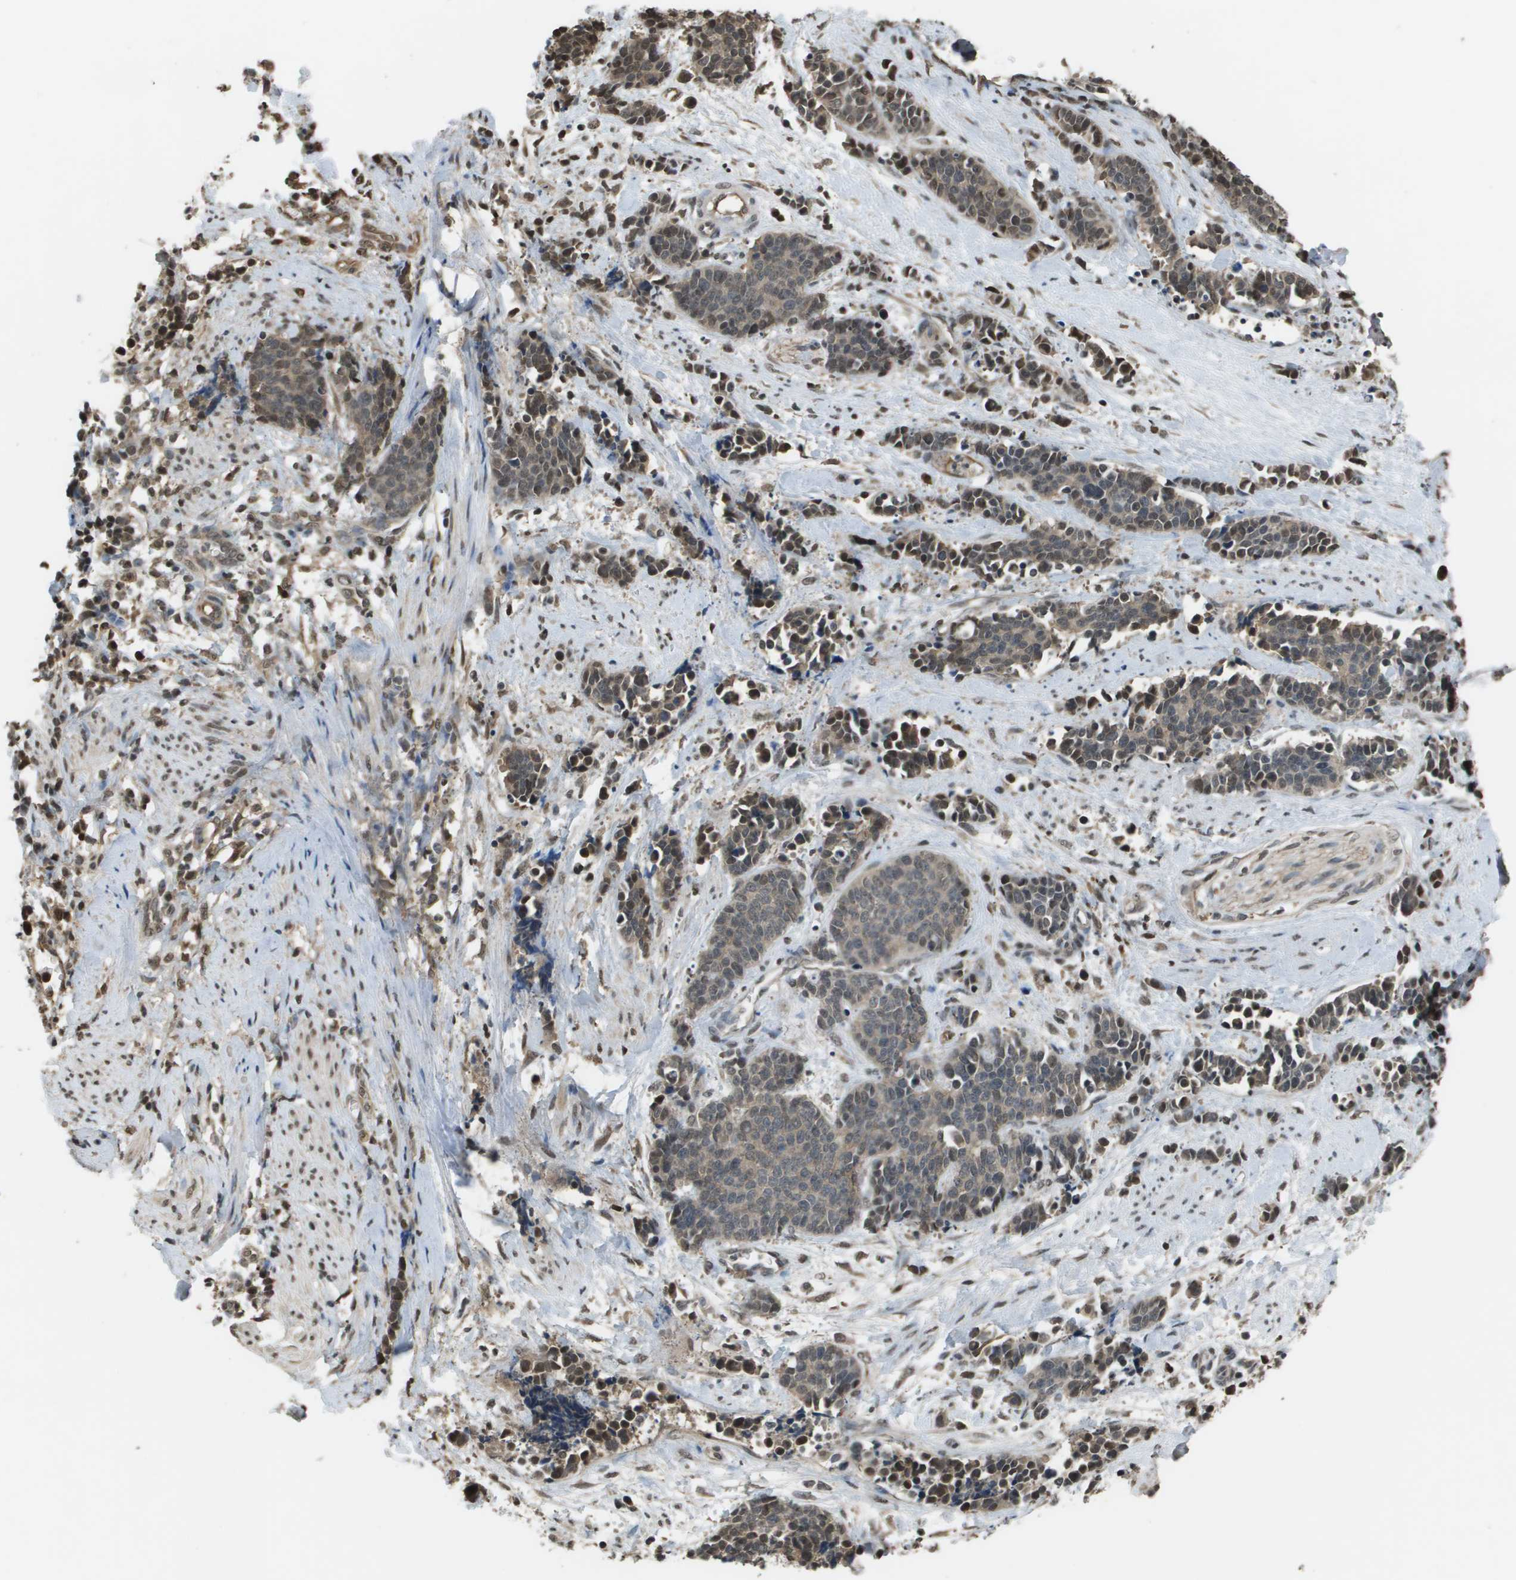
{"staining": {"intensity": "weak", "quantity": "25%-75%", "location": "cytoplasmic/membranous,nuclear"}, "tissue": "cervical cancer", "cell_type": "Tumor cells", "image_type": "cancer", "snomed": [{"axis": "morphology", "description": "Squamous cell carcinoma, NOS"}, {"axis": "topography", "description": "Cervix"}], "caption": "IHC of cervical cancer (squamous cell carcinoma) exhibits low levels of weak cytoplasmic/membranous and nuclear expression in approximately 25%-75% of tumor cells.", "gene": "NDRG2", "patient": {"sex": "female", "age": 35}}